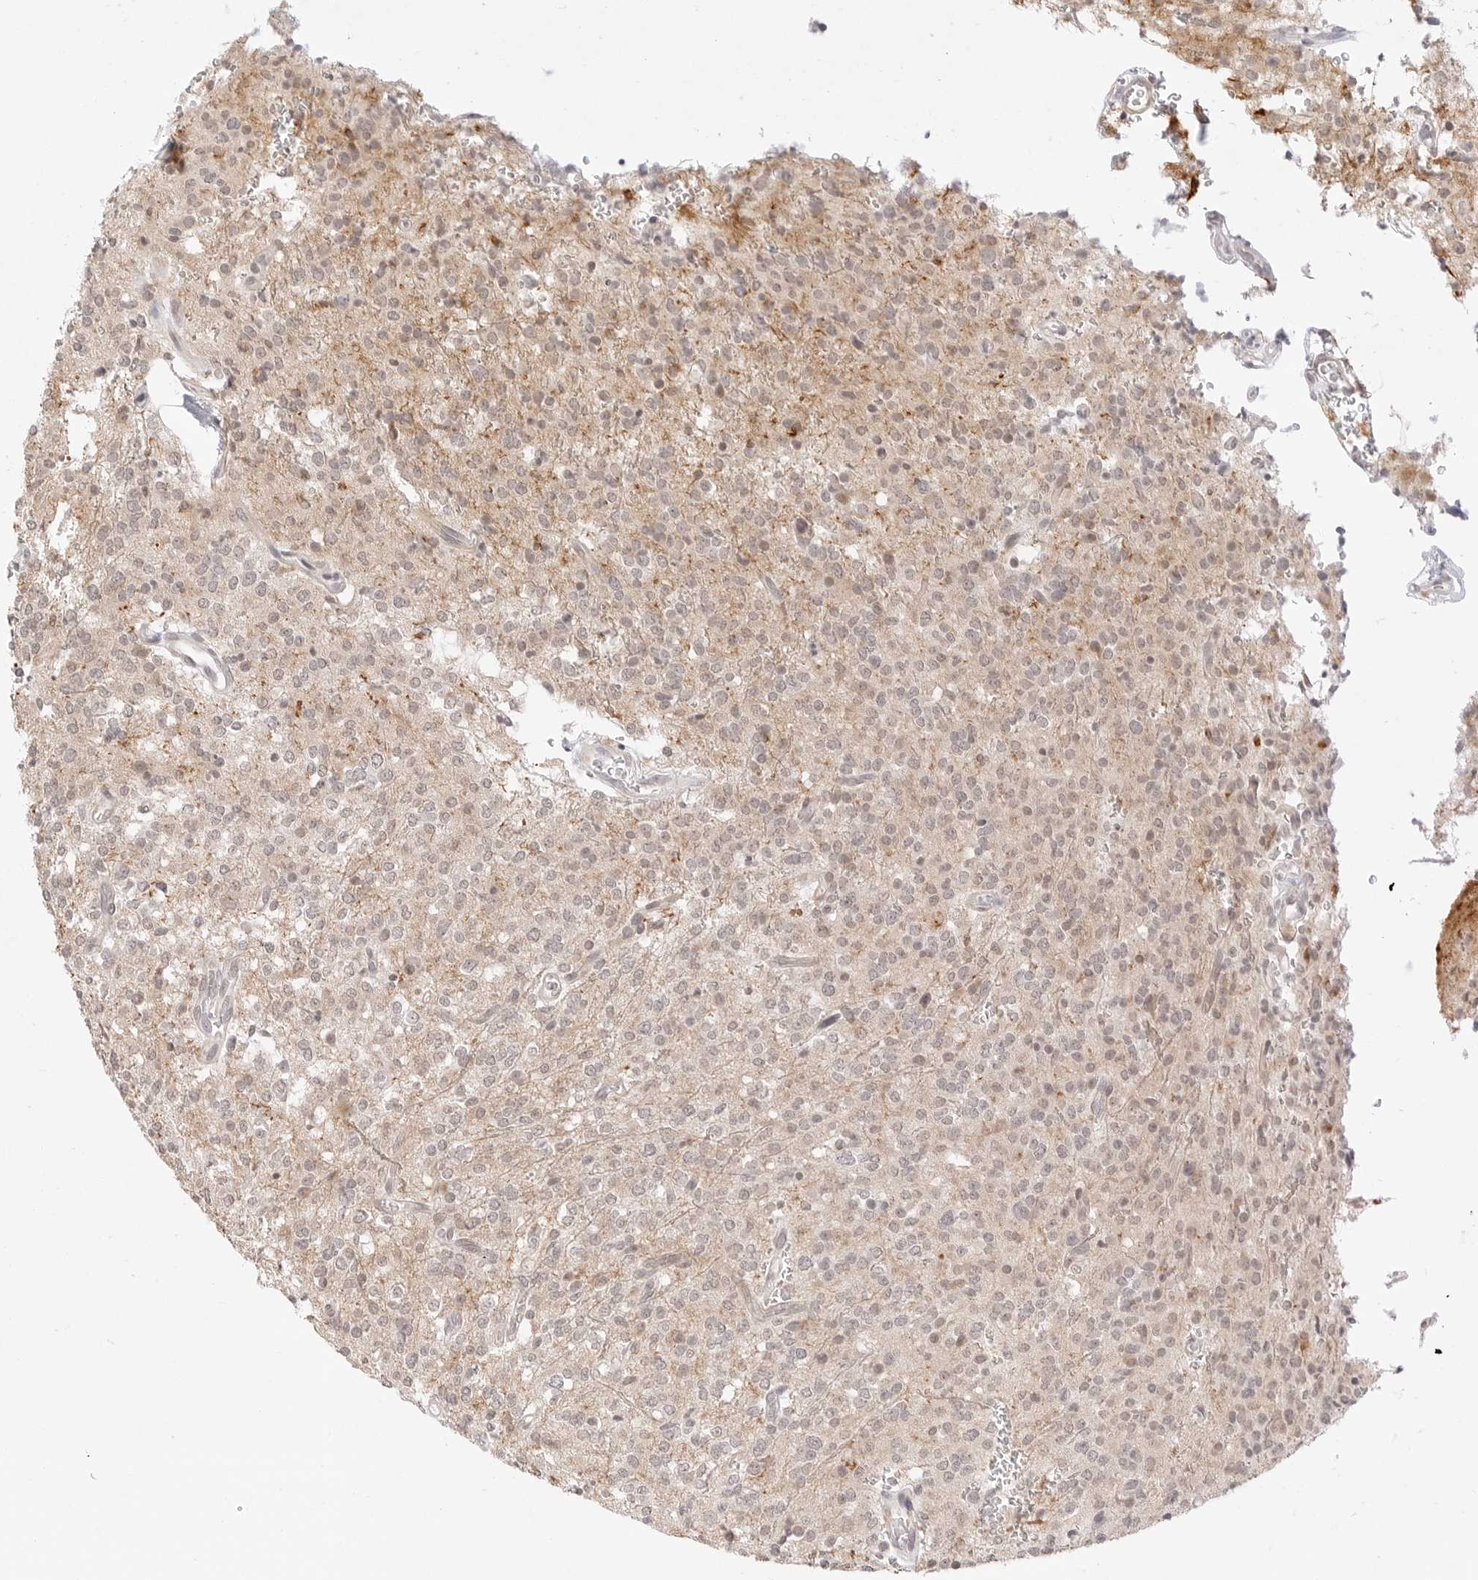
{"staining": {"intensity": "negative", "quantity": "none", "location": "none"}, "tissue": "glioma", "cell_type": "Tumor cells", "image_type": "cancer", "snomed": [{"axis": "morphology", "description": "Glioma, malignant, High grade"}, {"axis": "topography", "description": "Brain"}], "caption": "Tumor cells are negative for protein expression in human glioma.", "gene": "GNAS", "patient": {"sex": "male", "age": 34}}